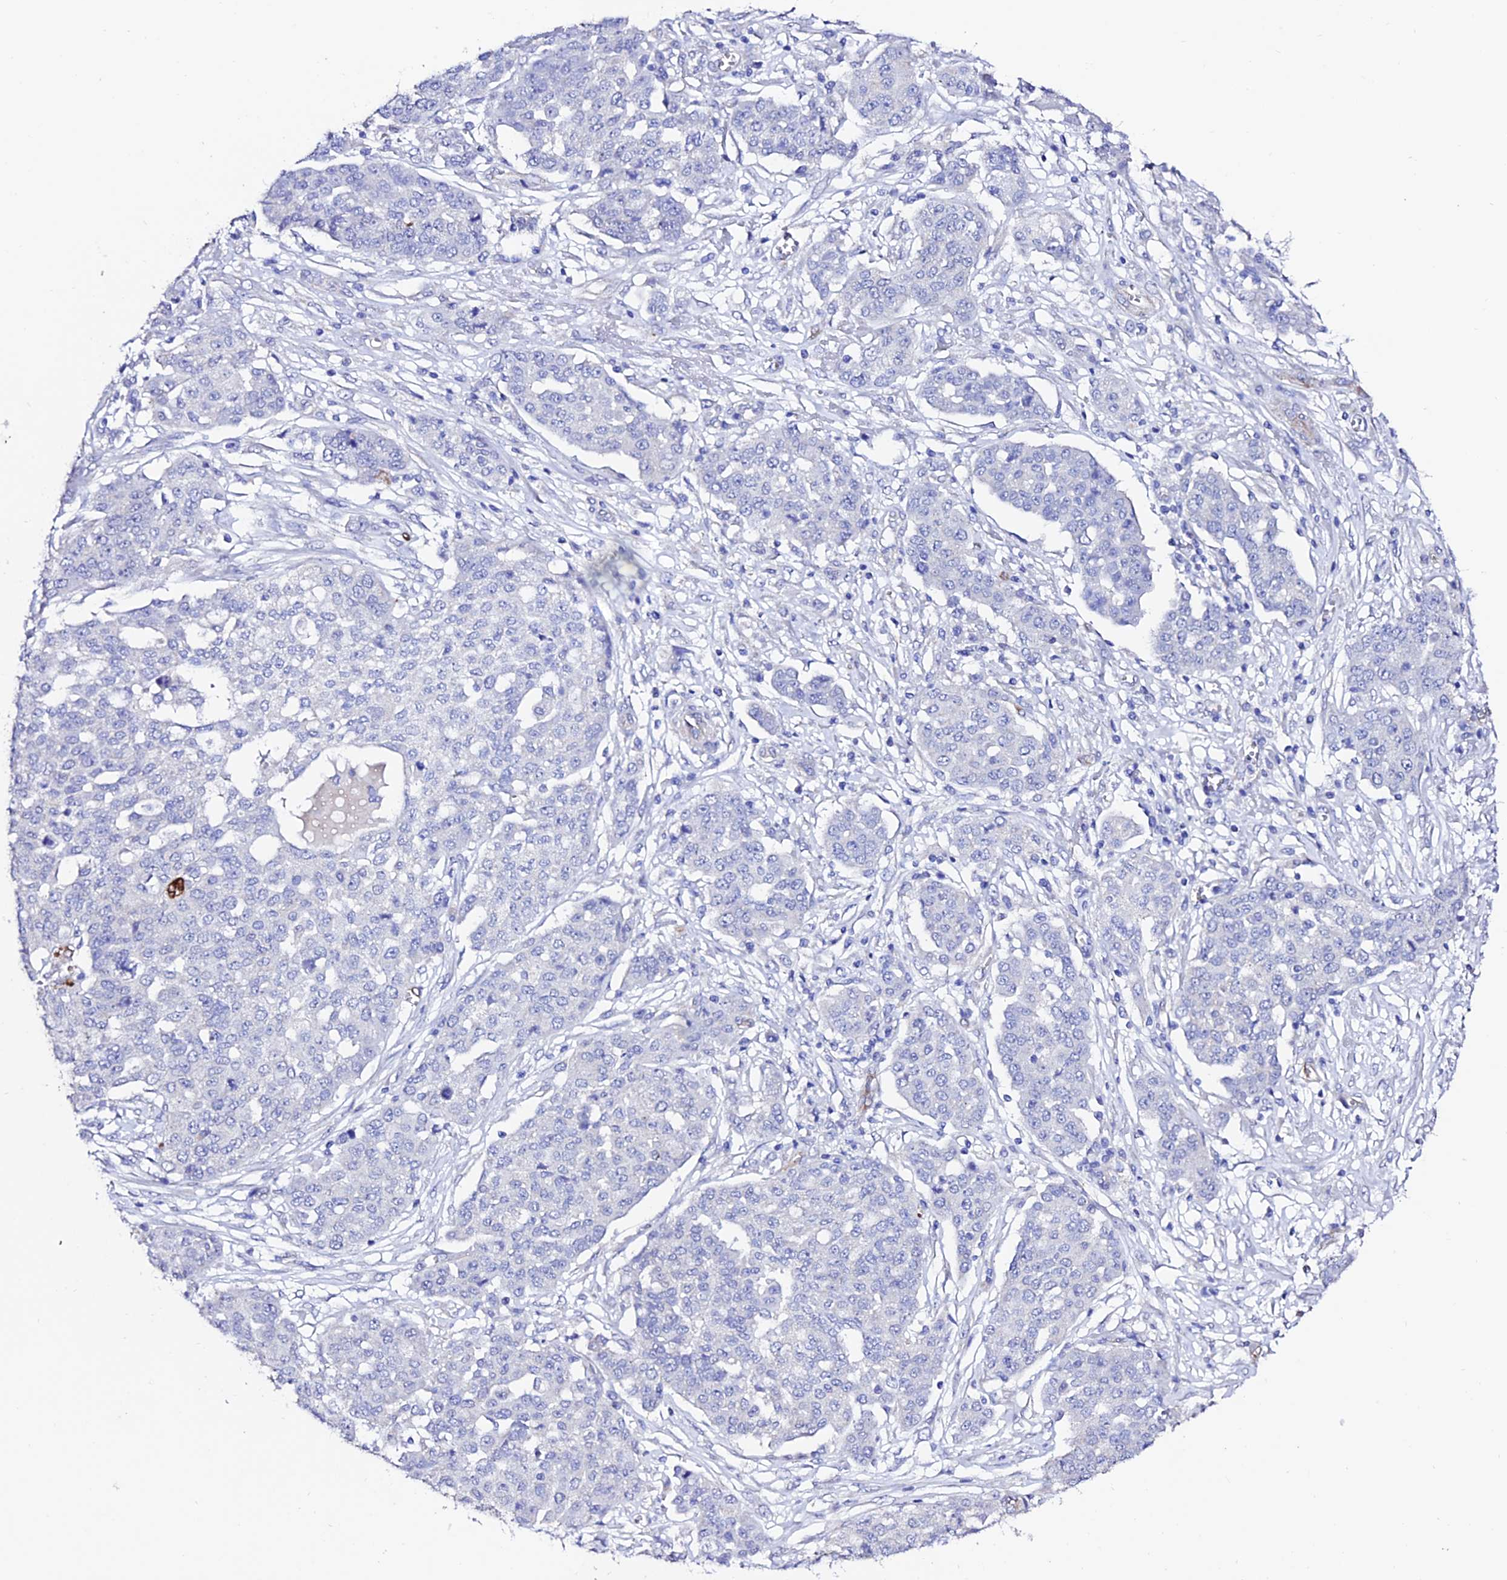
{"staining": {"intensity": "negative", "quantity": "none", "location": "none"}, "tissue": "ovarian cancer", "cell_type": "Tumor cells", "image_type": "cancer", "snomed": [{"axis": "morphology", "description": "Cystadenocarcinoma, serous, NOS"}, {"axis": "topography", "description": "Soft tissue"}, {"axis": "topography", "description": "Ovary"}], "caption": "Human ovarian serous cystadenocarcinoma stained for a protein using IHC exhibits no staining in tumor cells.", "gene": "ESM1", "patient": {"sex": "female", "age": 57}}